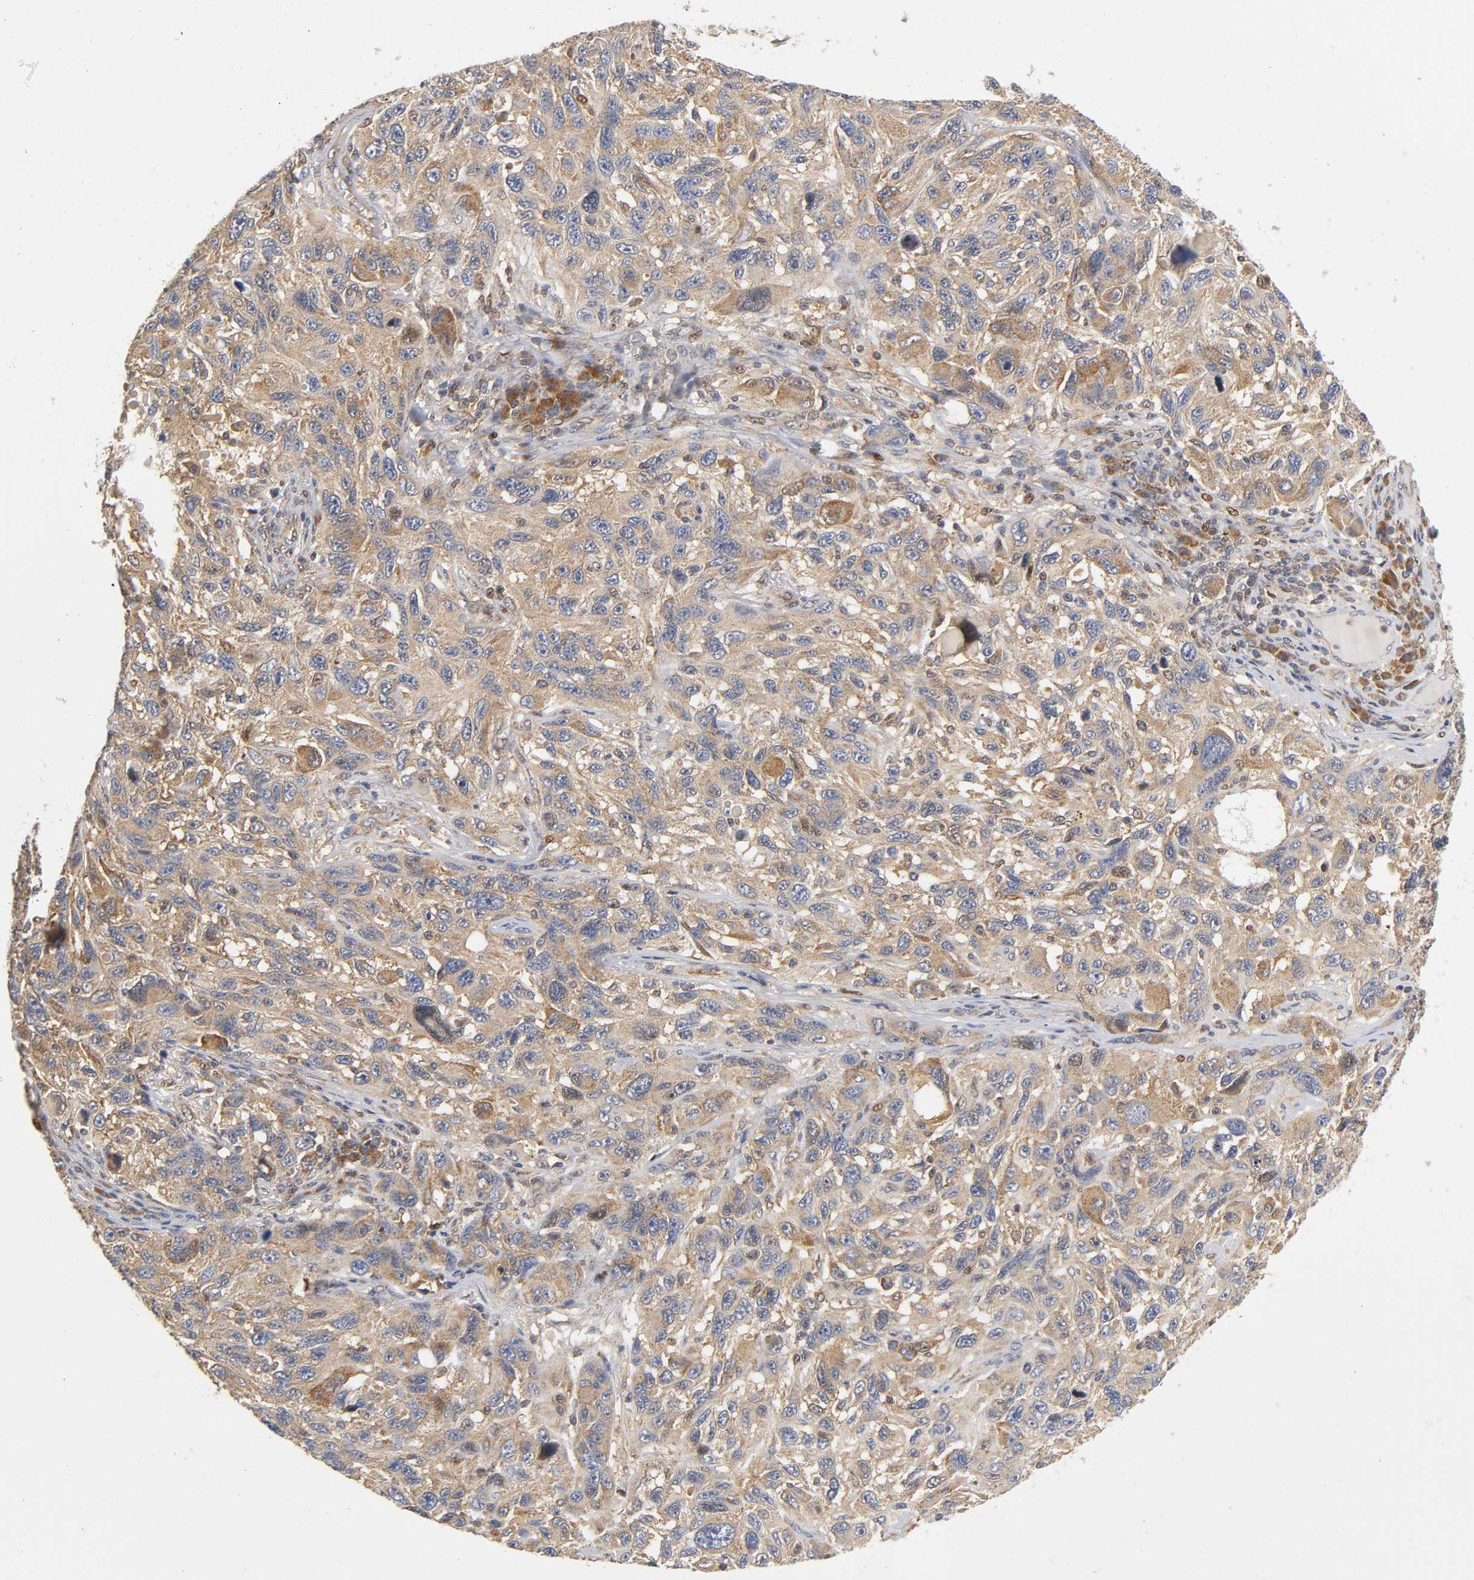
{"staining": {"intensity": "moderate", "quantity": ">75%", "location": "cytoplasmic/membranous"}, "tissue": "melanoma", "cell_type": "Tumor cells", "image_type": "cancer", "snomed": [{"axis": "morphology", "description": "Malignant melanoma, NOS"}, {"axis": "topography", "description": "Skin"}], "caption": "Melanoma stained for a protein (brown) shows moderate cytoplasmic/membranous positive expression in approximately >75% of tumor cells.", "gene": "PAFAH1B1", "patient": {"sex": "male", "age": 53}}